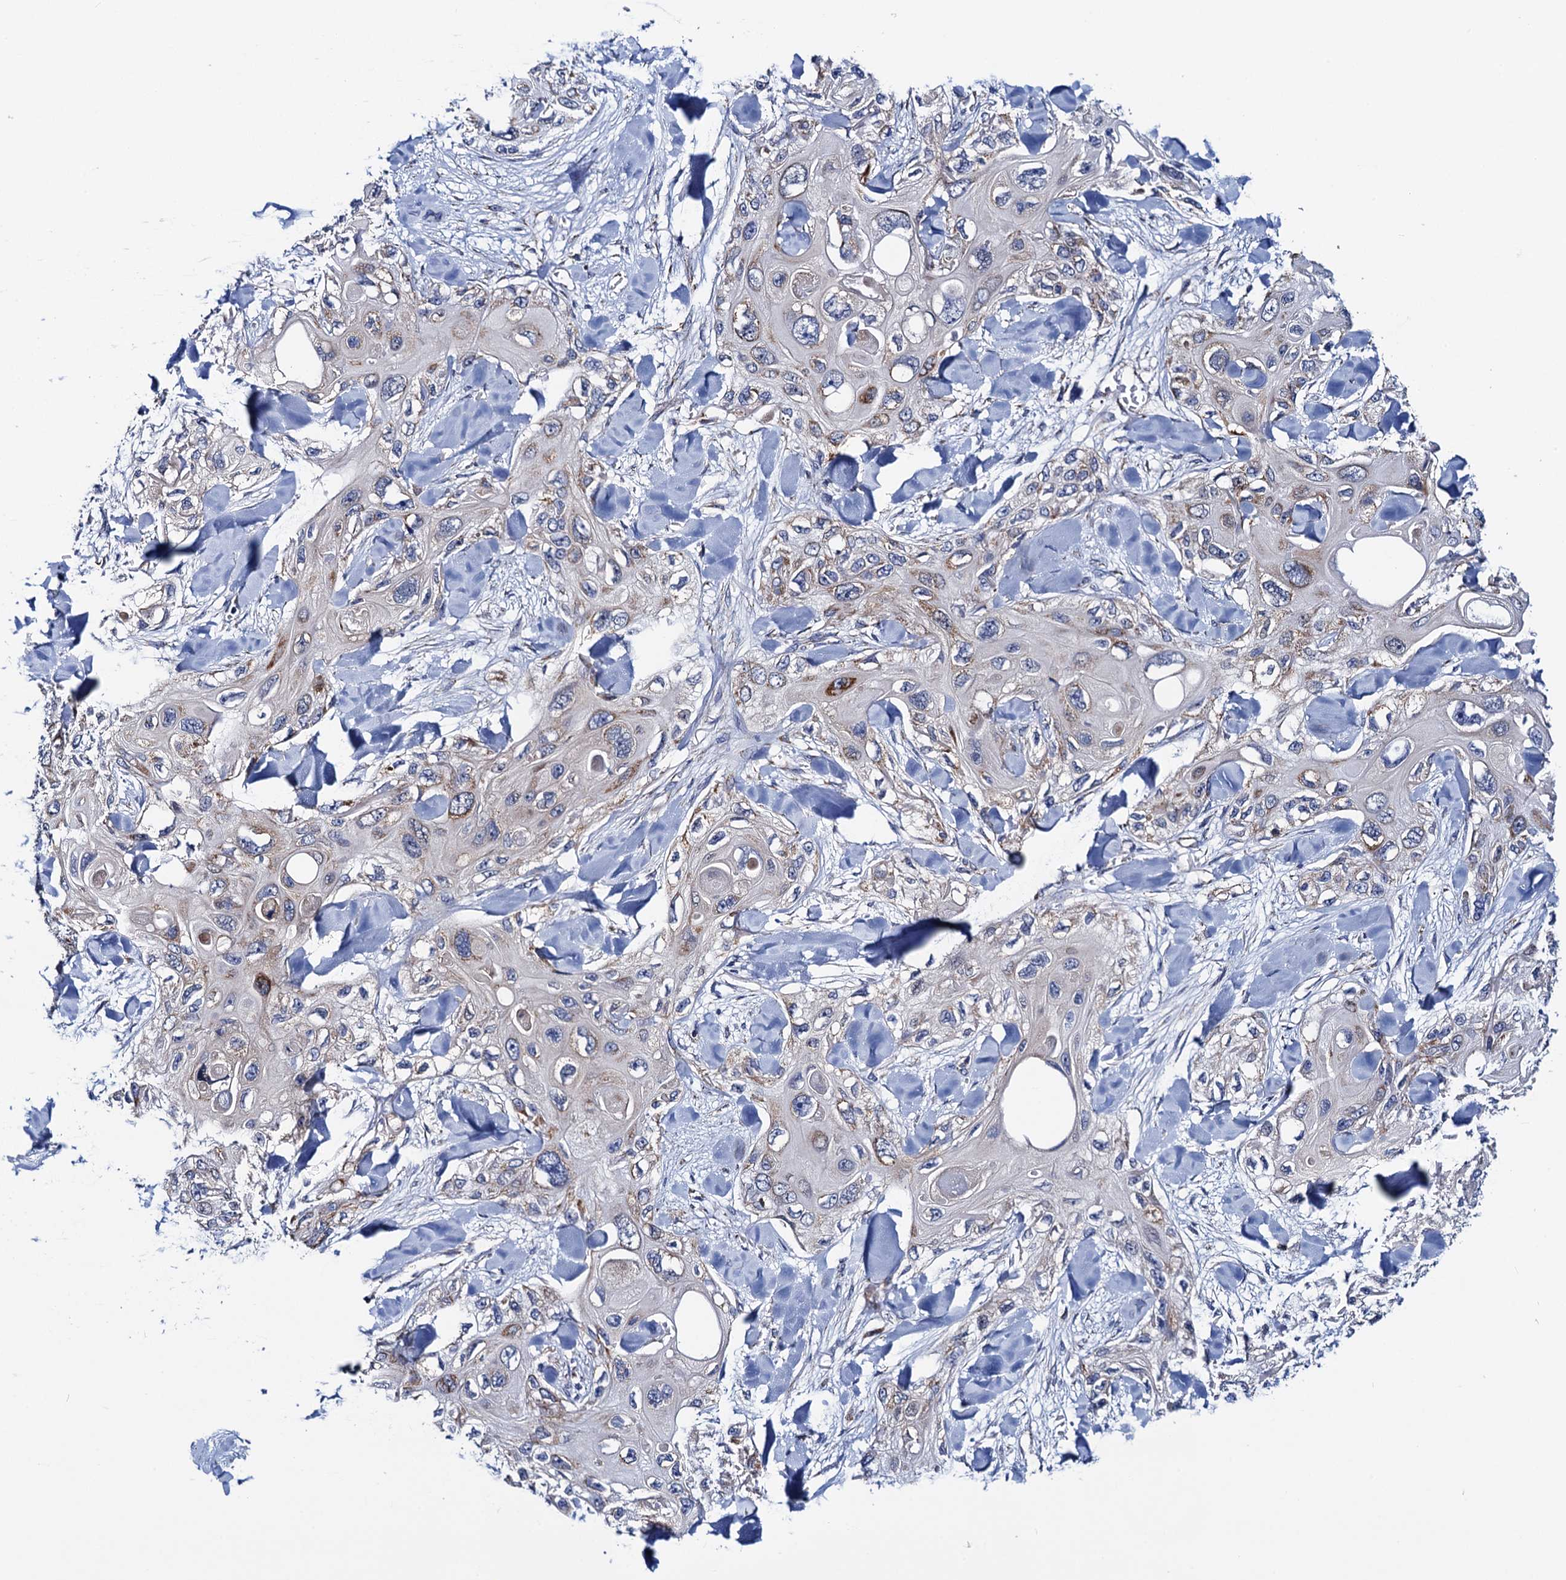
{"staining": {"intensity": "weak", "quantity": "<25%", "location": "cytoplasmic/membranous"}, "tissue": "skin cancer", "cell_type": "Tumor cells", "image_type": "cancer", "snomed": [{"axis": "morphology", "description": "Normal tissue, NOS"}, {"axis": "morphology", "description": "Squamous cell carcinoma, NOS"}, {"axis": "topography", "description": "Skin"}], "caption": "Immunohistochemistry (IHC) of human squamous cell carcinoma (skin) demonstrates no expression in tumor cells. The staining is performed using DAB brown chromogen with nuclei counter-stained in using hematoxylin.", "gene": "PTCD3", "patient": {"sex": "male", "age": 72}}